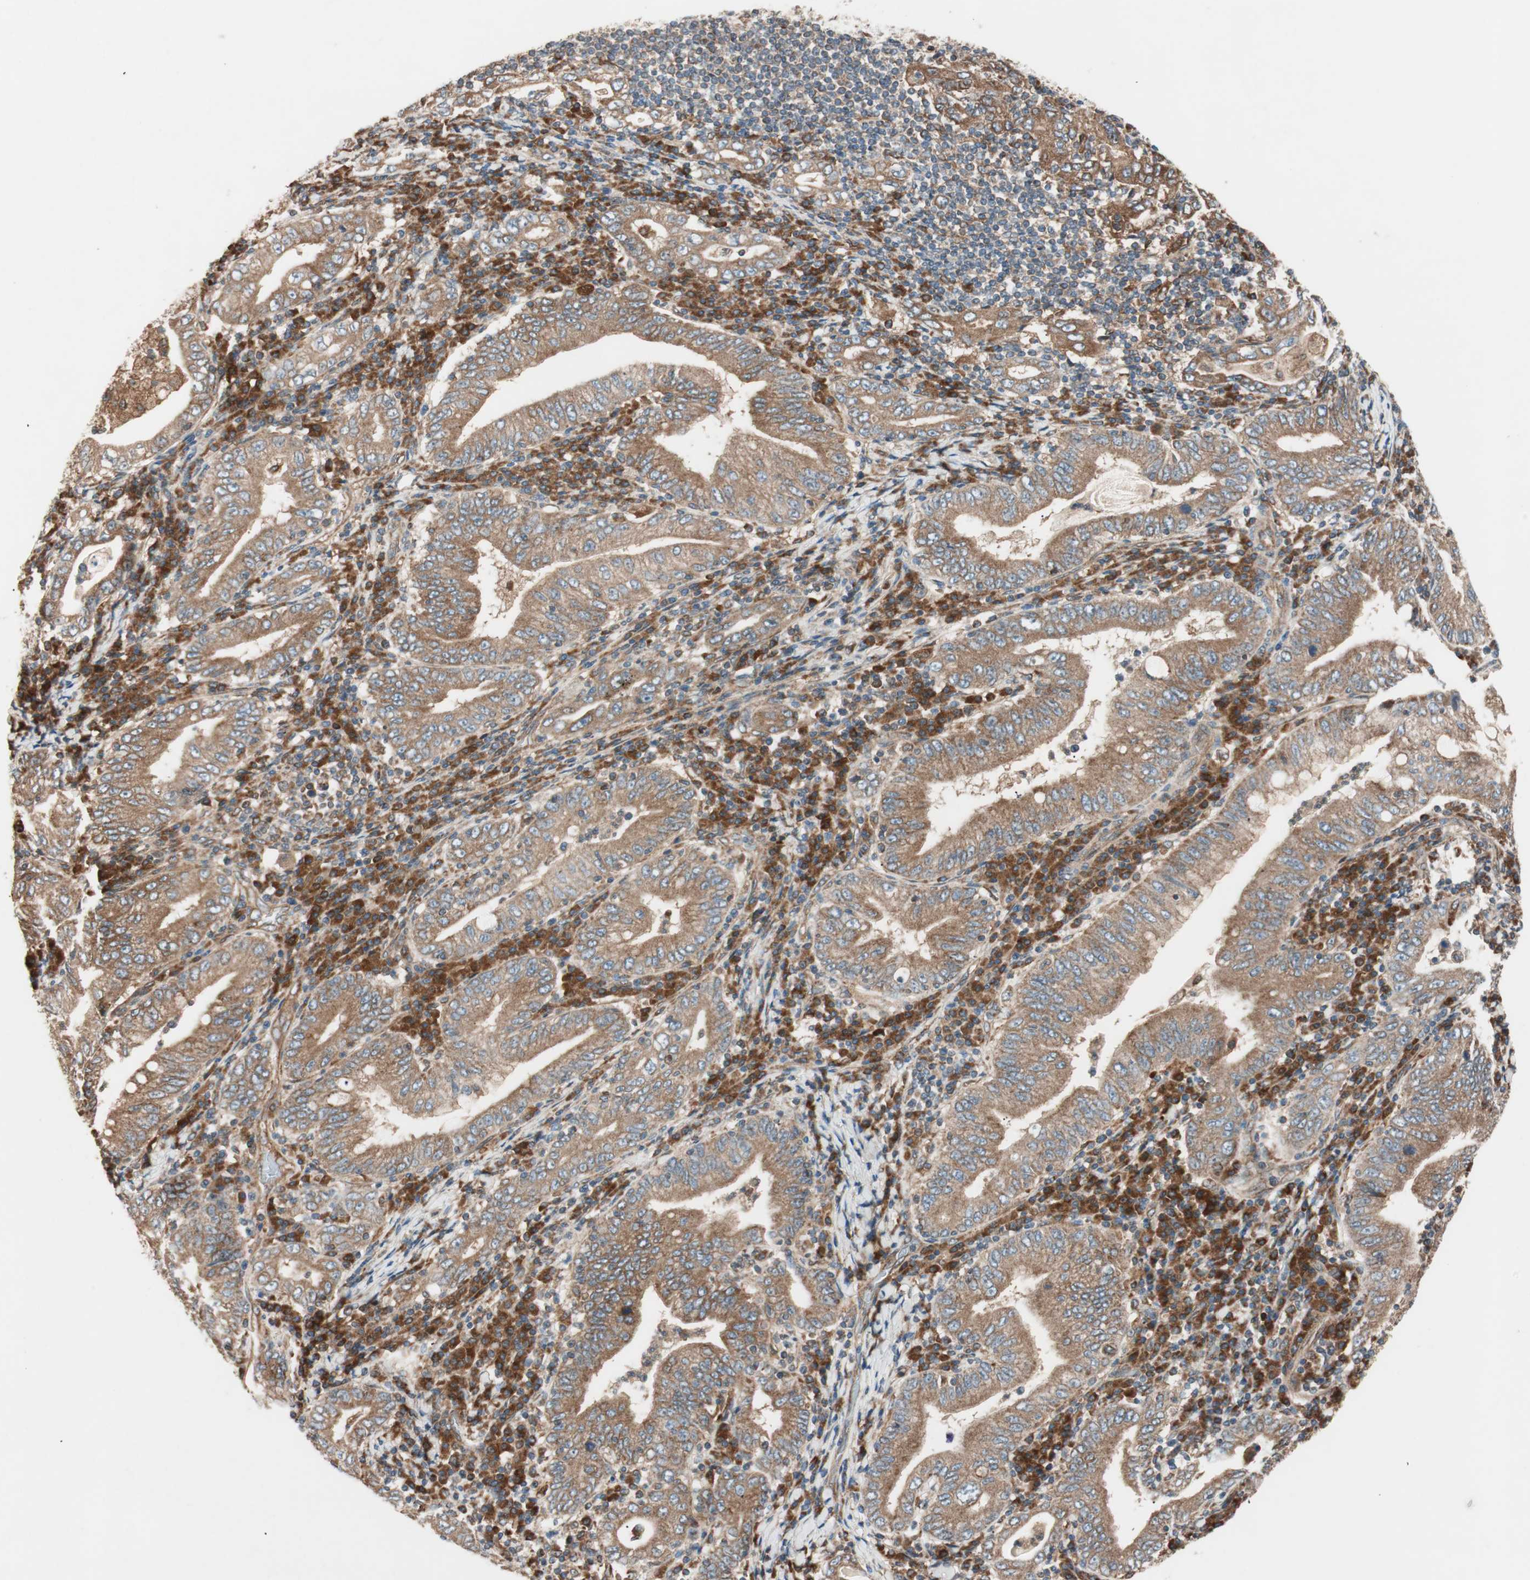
{"staining": {"intensity": "moderate", "quantity": ">75%", "location": "cytoplasmic/membranous"}, "tissue": "stomach cancer", "cell_type": "Tumor cells", "image_type": "cancer", "snomed": [{"axis": "morphology", "description": "Normal tissue, NOS"}, {"axis": "morphology", "description": "Adenocarcinoma, NOS"}, {"axis": "topography", "description": "Esophagus"}, {"axis": "topography", "description": "Stomach, upper"}, {"axis": "topography", "description": "Peripheral nerve tissue"}], "caption": "Brown immunohistochemical staining in human stomach cancer (adenocarcinoma) demonstrates moderate cytoplasmic/membranous staining in about >75% of tumor cells.", "gene": "RAB5A", "patient": {"sex": "male", "age": 62}}